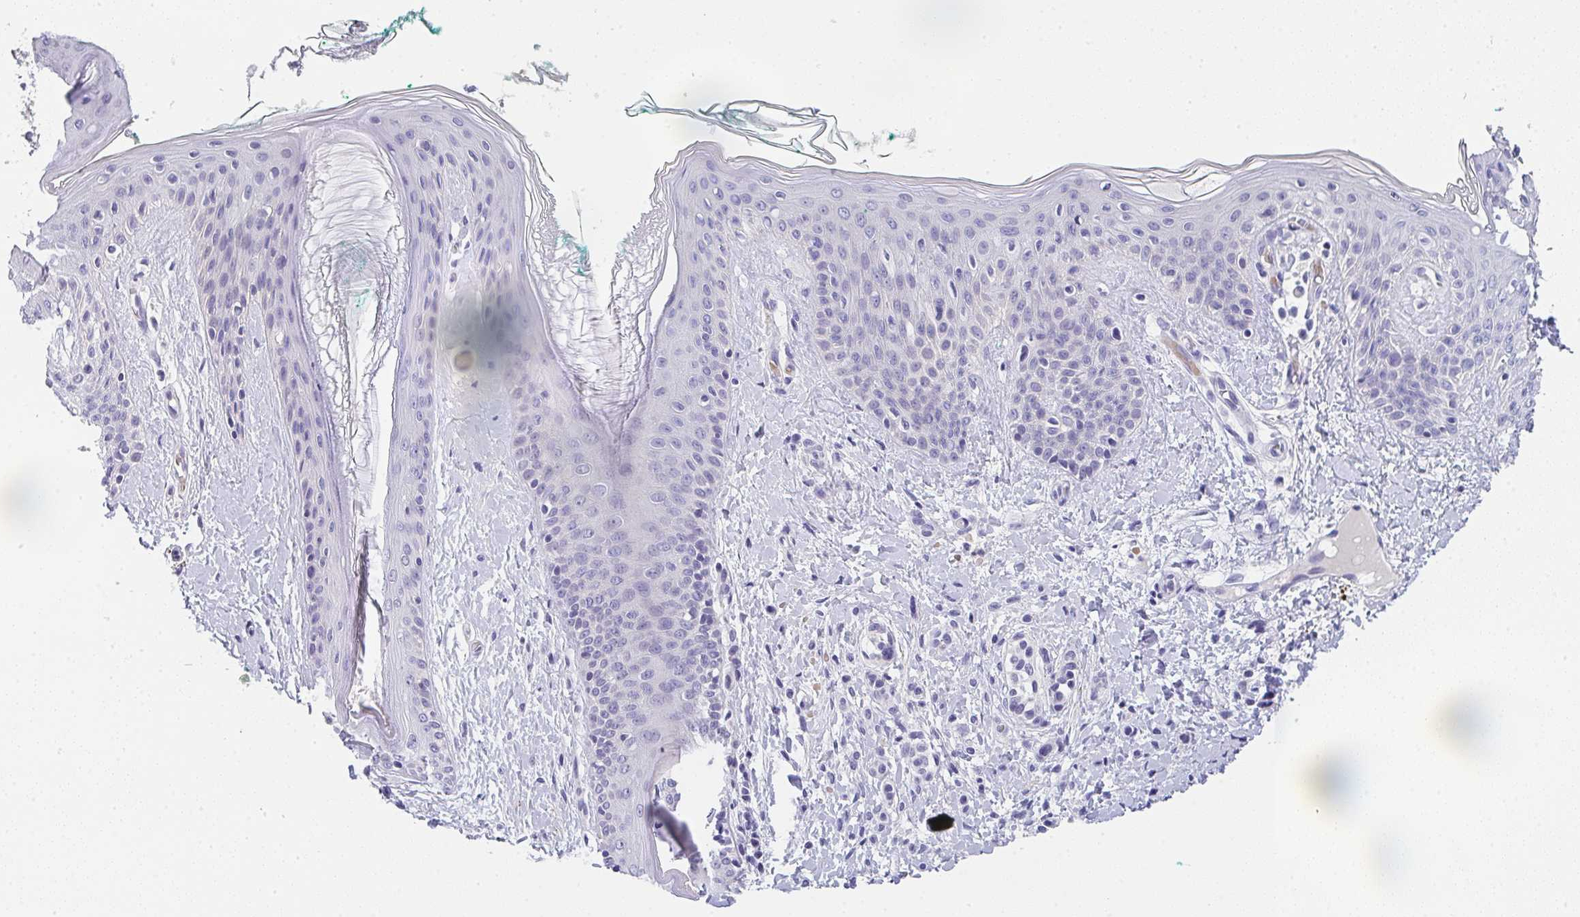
{"staining": {"intensity": "negative", "quantity": "none", "location": "none"}, "tissue": "skin", "cell_type": "Fibroblasts", "image_type": "normal", "snomed": [{"axis": "morphology", "description": "Normal tissue, NOS"}, {"axis": "topography", "description": "Skin"}], "caption": "High power microscopy histopathology image of an immunohistochemistry image of unremarkable skin, revealing no significant positivity in fibroblasts.", "gene": "CACNA1S", "patient": {"sex": "male", "age": 16}}